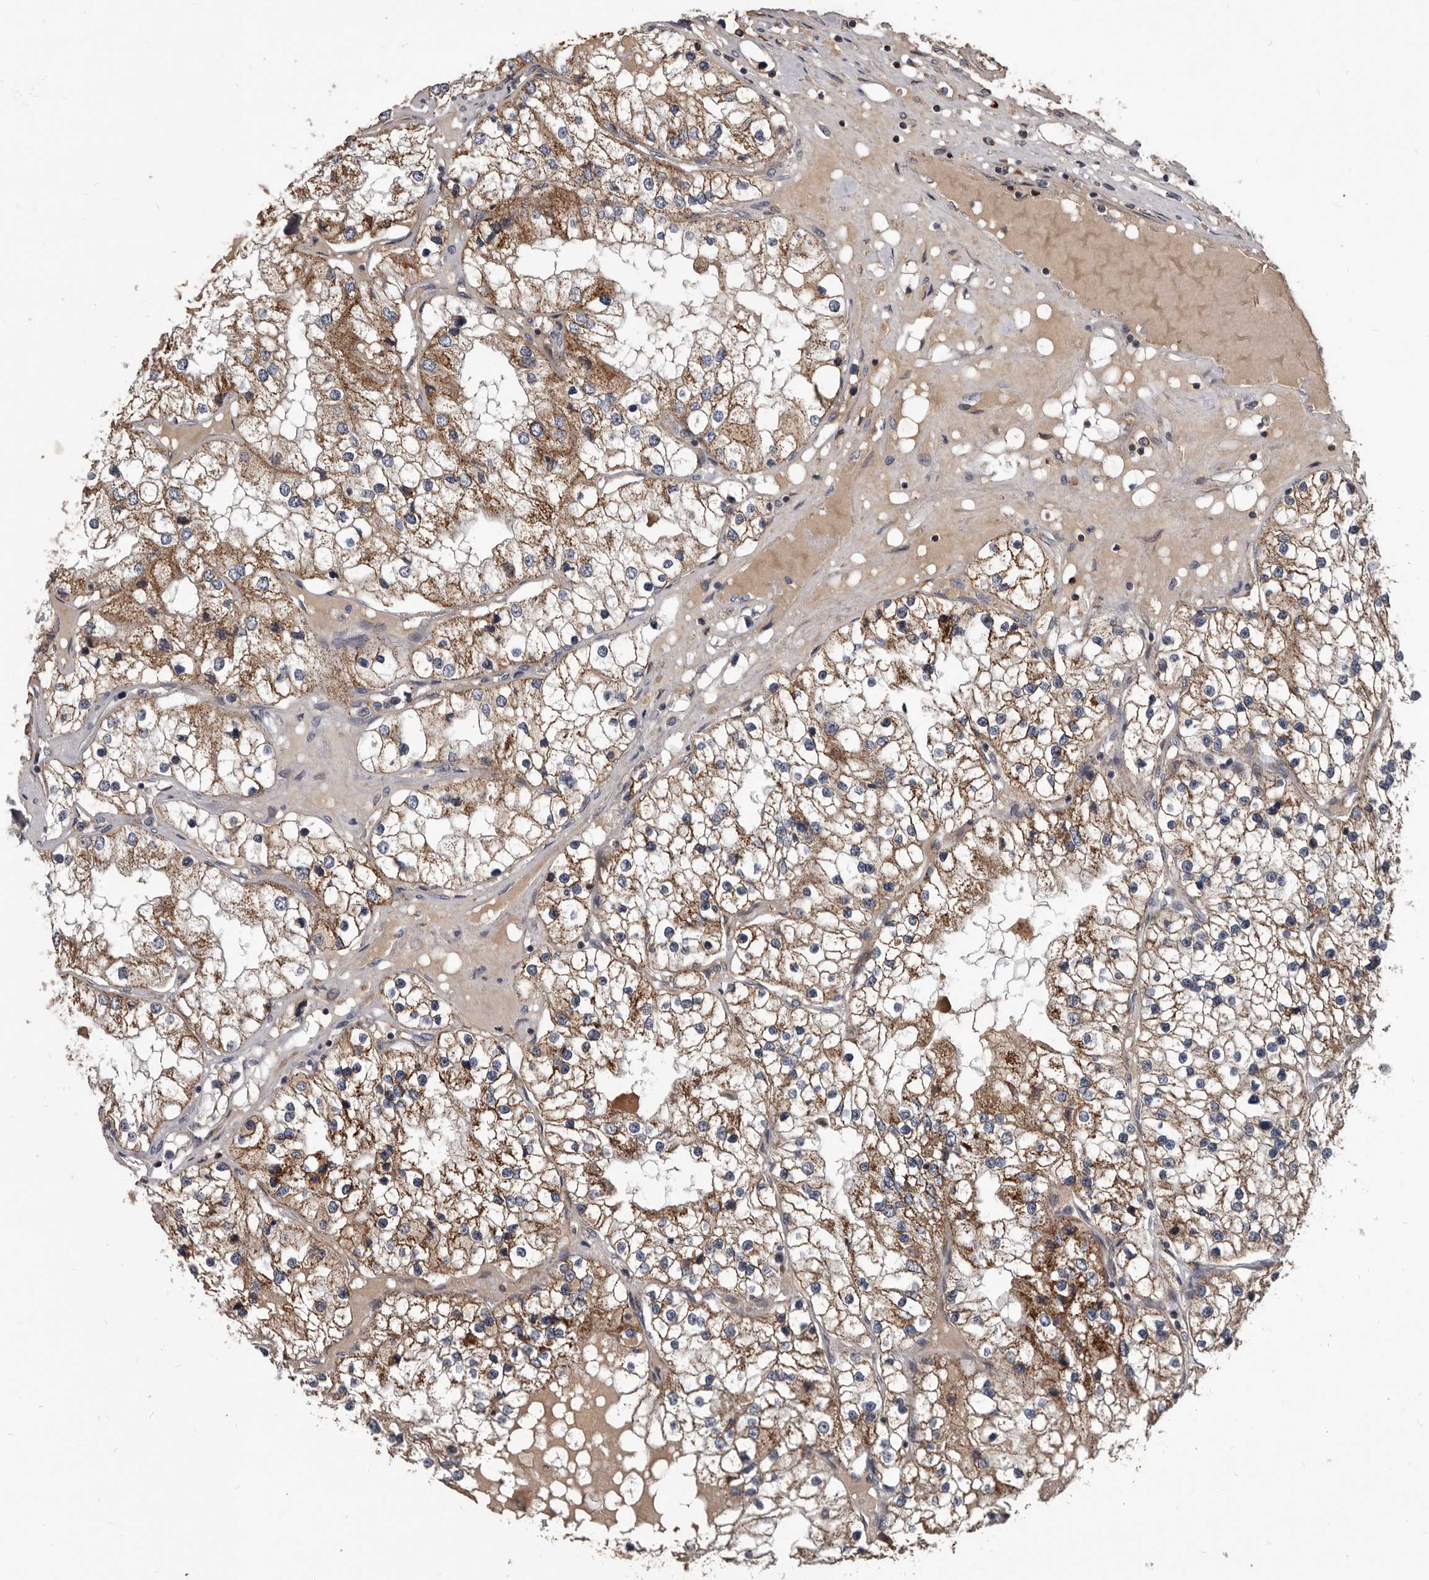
{"staining": {"intensity": "moderate", "quantity": ">75%", "location": "cytoplasmic/membranous"}, "tissue": "renal cancer", "cell_type": "Tumor cells", "image_type": "cancer", "snomed": [{"axis": "morphology", "description": "Adenocarcinoma, NOS"}, {"axis": "topography", "description": "Kidney"}], "caption": "Moderate cytoplasmic/membranous positivity is present in approximately >75% of tumor cells in adenocarcinoma (renal).", "gene": "ALDH5A1", "patient": {"sex": "male", "age": 68}}